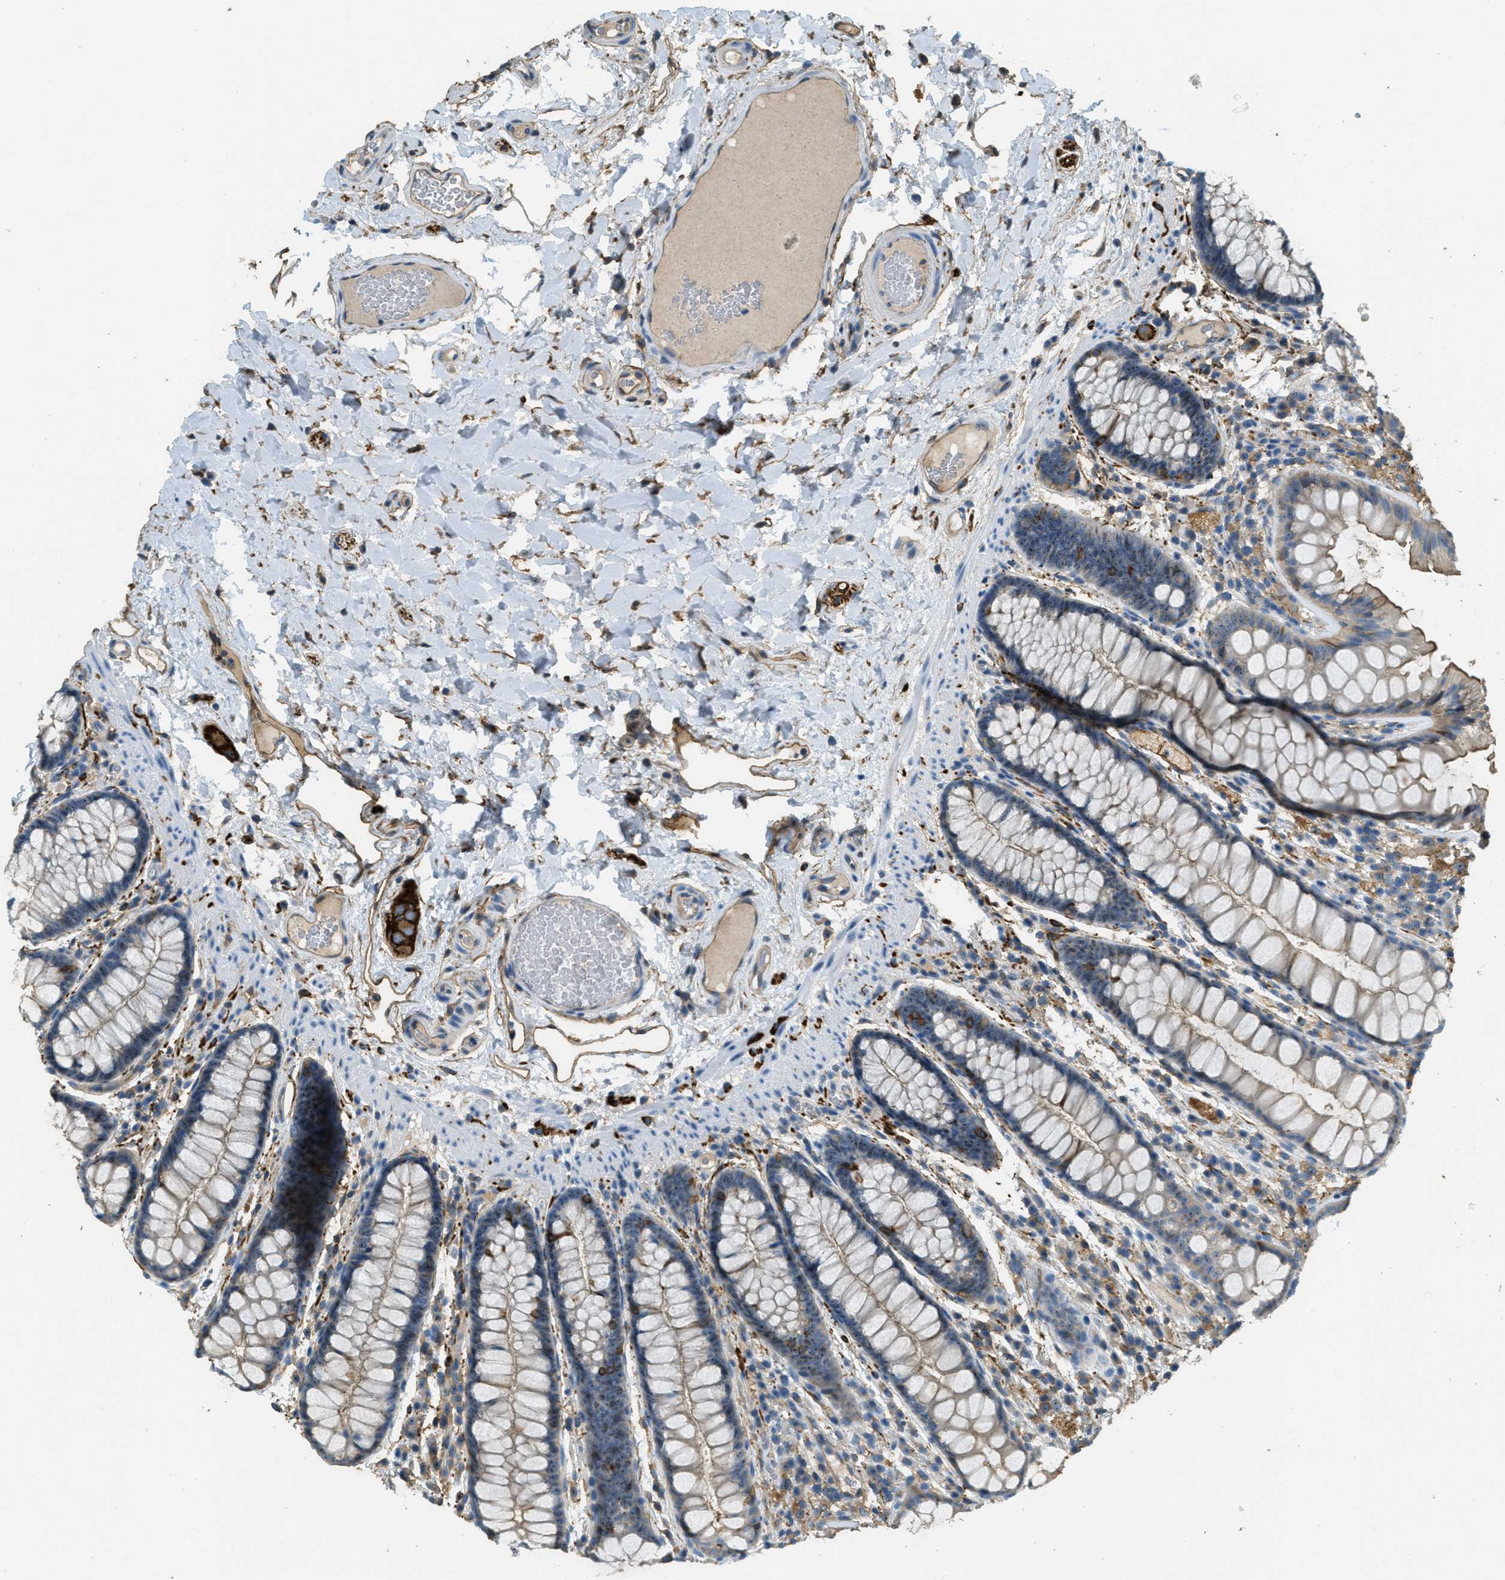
{"staining": {"intensity": "moderate", "quantity": ">75%", "location": "cytoplasmic/membranous"}, "tissue": "colon", "cell_type": "Endothelial cells", "image_type": "normal", "snomed": [{"axis": "morphology", "description": "Normal tissue, NOS"}, {"axis": "topography", "description": "Colon"}], "caption": "Protein positivity by IHC demonstrates moderate cytoplasmic/membranous positivity in about >75% of endothelial cells in benign colon. (Stains: DAB (3,3'-diaminobenzidine) in brown, nuclei in blue, Microscopy: brightfield microscopy at high magnification).", "gene": "OSMR", "patient": {"sex": "female", "age": 56}}